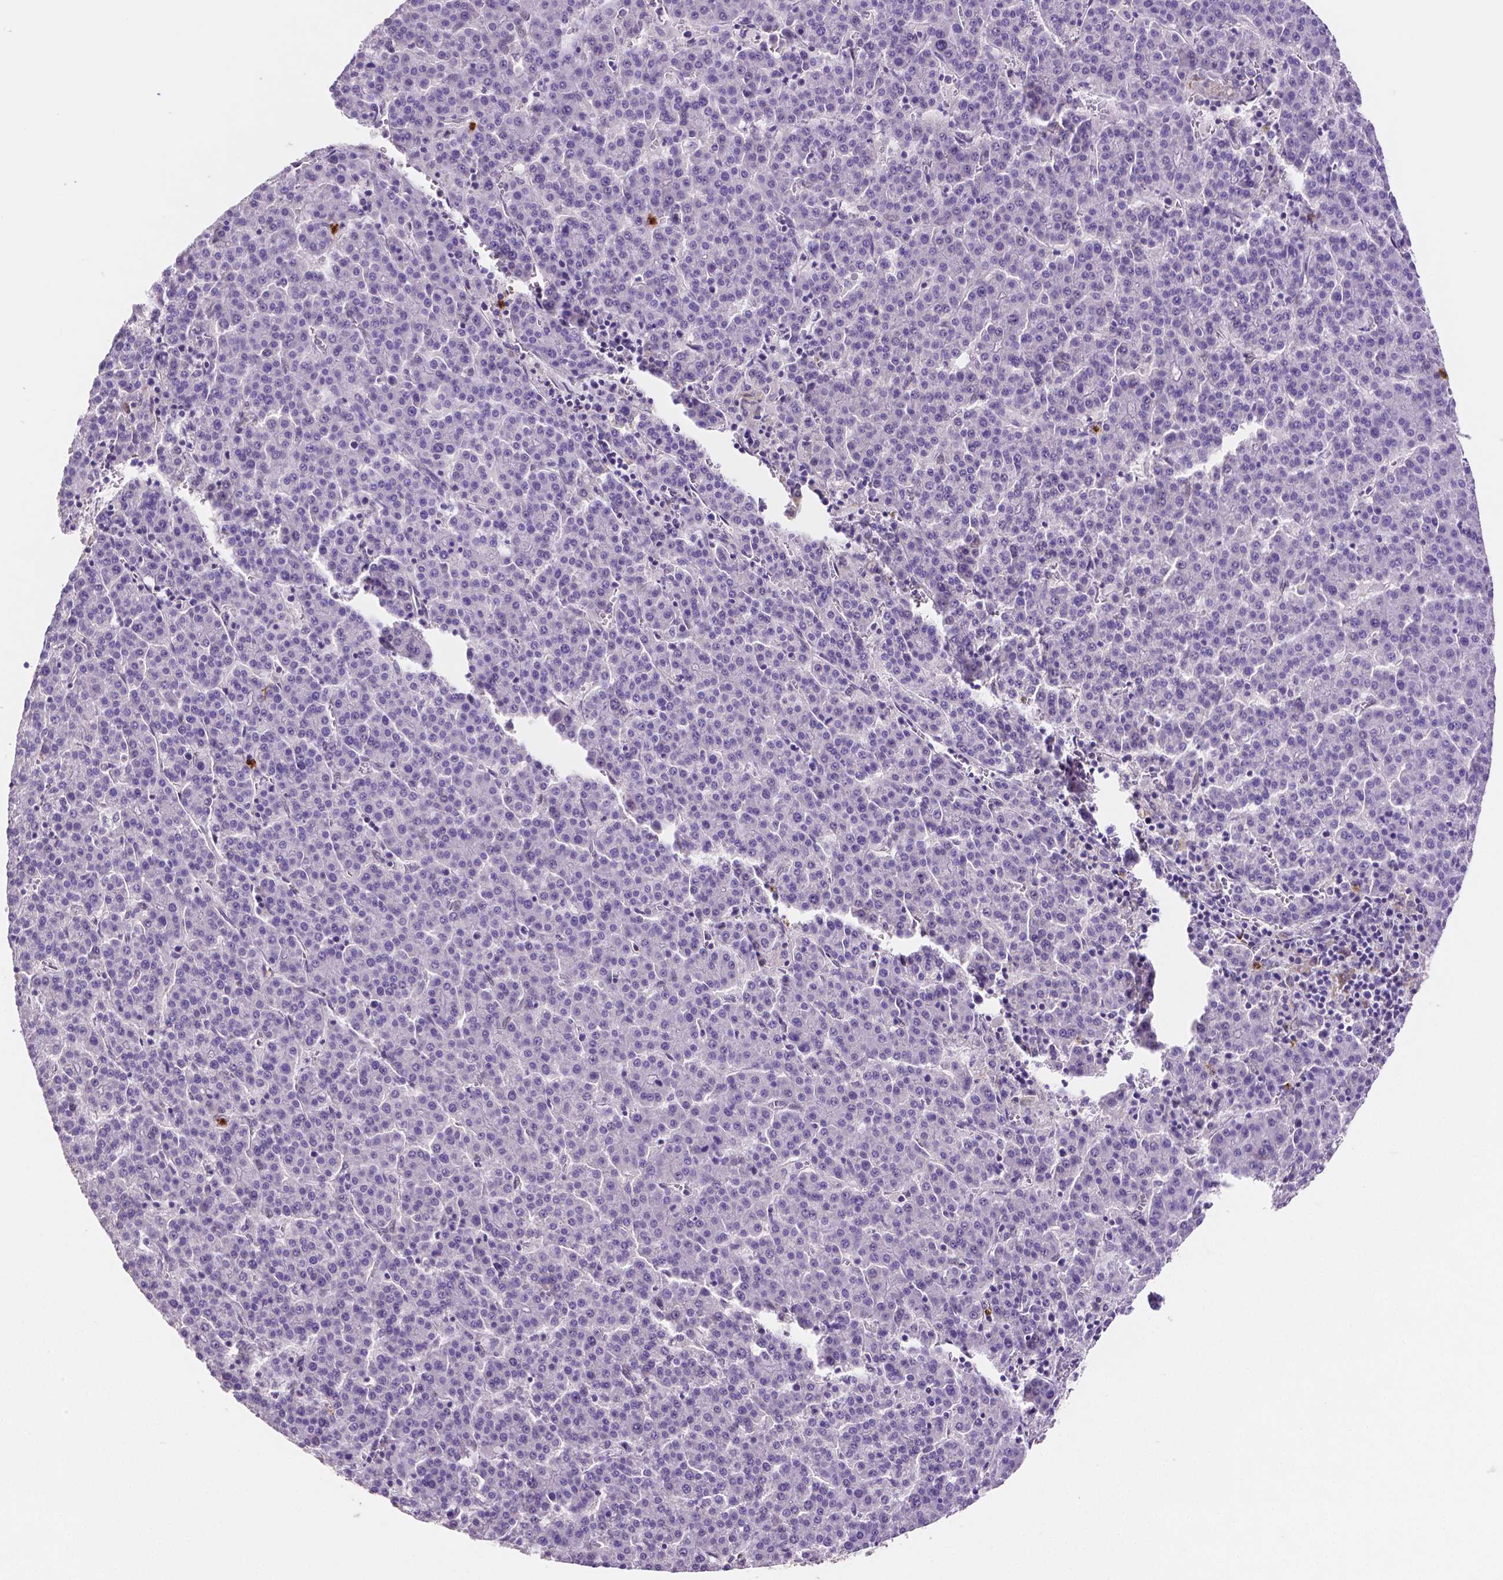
{"staining": {"intensity": "negative", "quantity": "none", "location": "none"}, "tissue": "liver cancer", "cell_type": "Tumor cells", "image_type": "cancer", "snomed": [{"axis": "morphology", "description": "Carcinoma, Hepatocellular, NOS"}, {"axis": "topography", "description": "Liver"}], "caption": "There is no significant expression in tumor cells of hepatocellular carcinoma (liver).", "gene": "MMP9", "patient": {"sex": "female", "age": 58}}